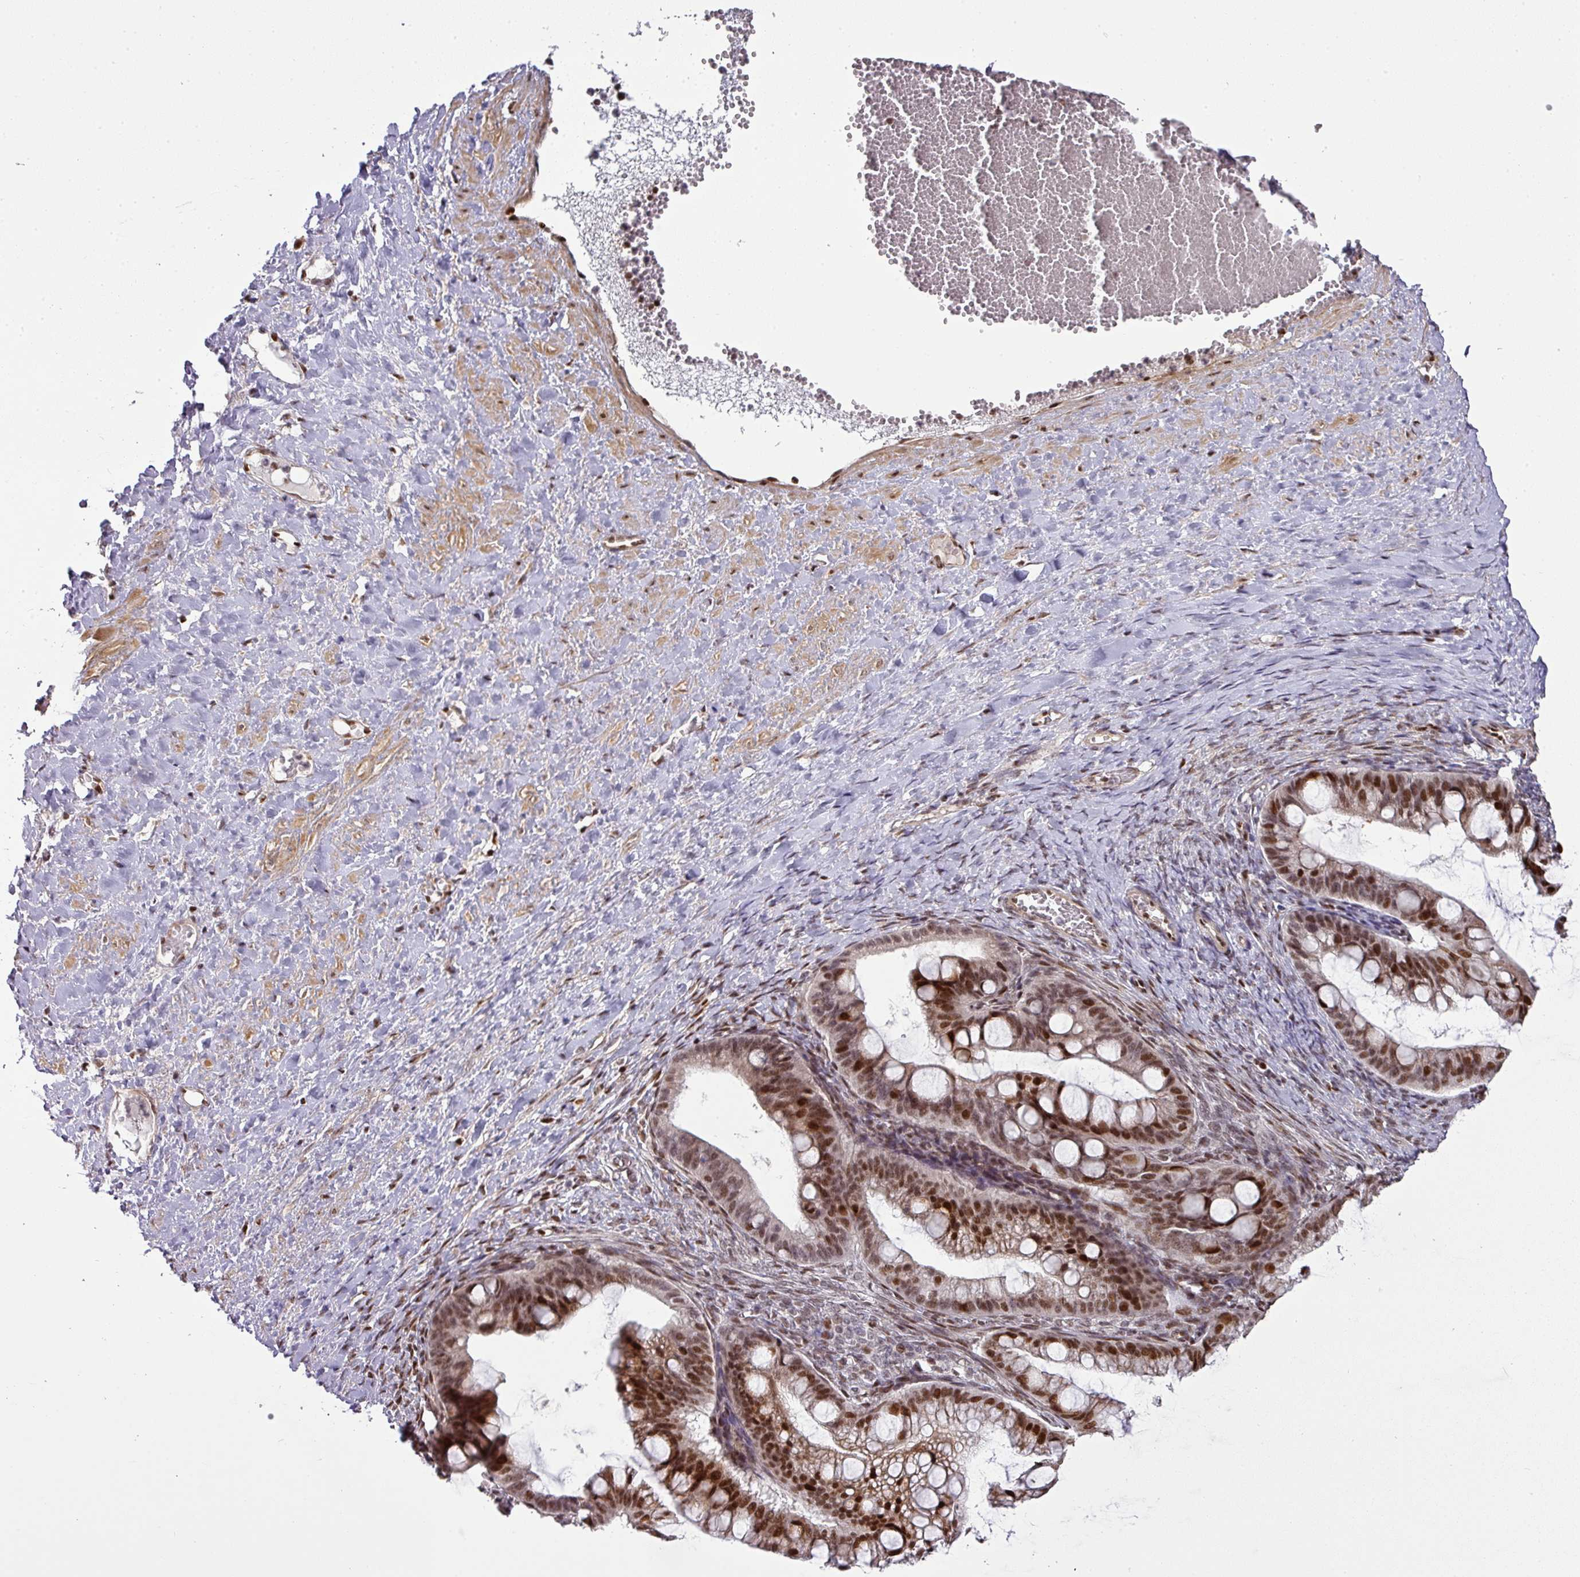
{"staining": {"intensity": "strong", "quantity": ">75%", "location": "nuclear"}, "tissue": "ovarian cancer", "cell_type": "Tumor cells", "image_type": "cancer", "snomed": [{"axis": "morphology", "description": "Cystadenocarcinoma, mucinous, NOS"}, {"axis": "topography", "description": "Ovary"}], "caption": "There is high levels of strong nuclear staining in tumor cells of ovarian cancer (mucinous cystadenocarcinoma), as demonstrated by immunohistochemical staining (brown color).", "gene": "MYSM1", "patient": {"sex": "female", "age": 73}}